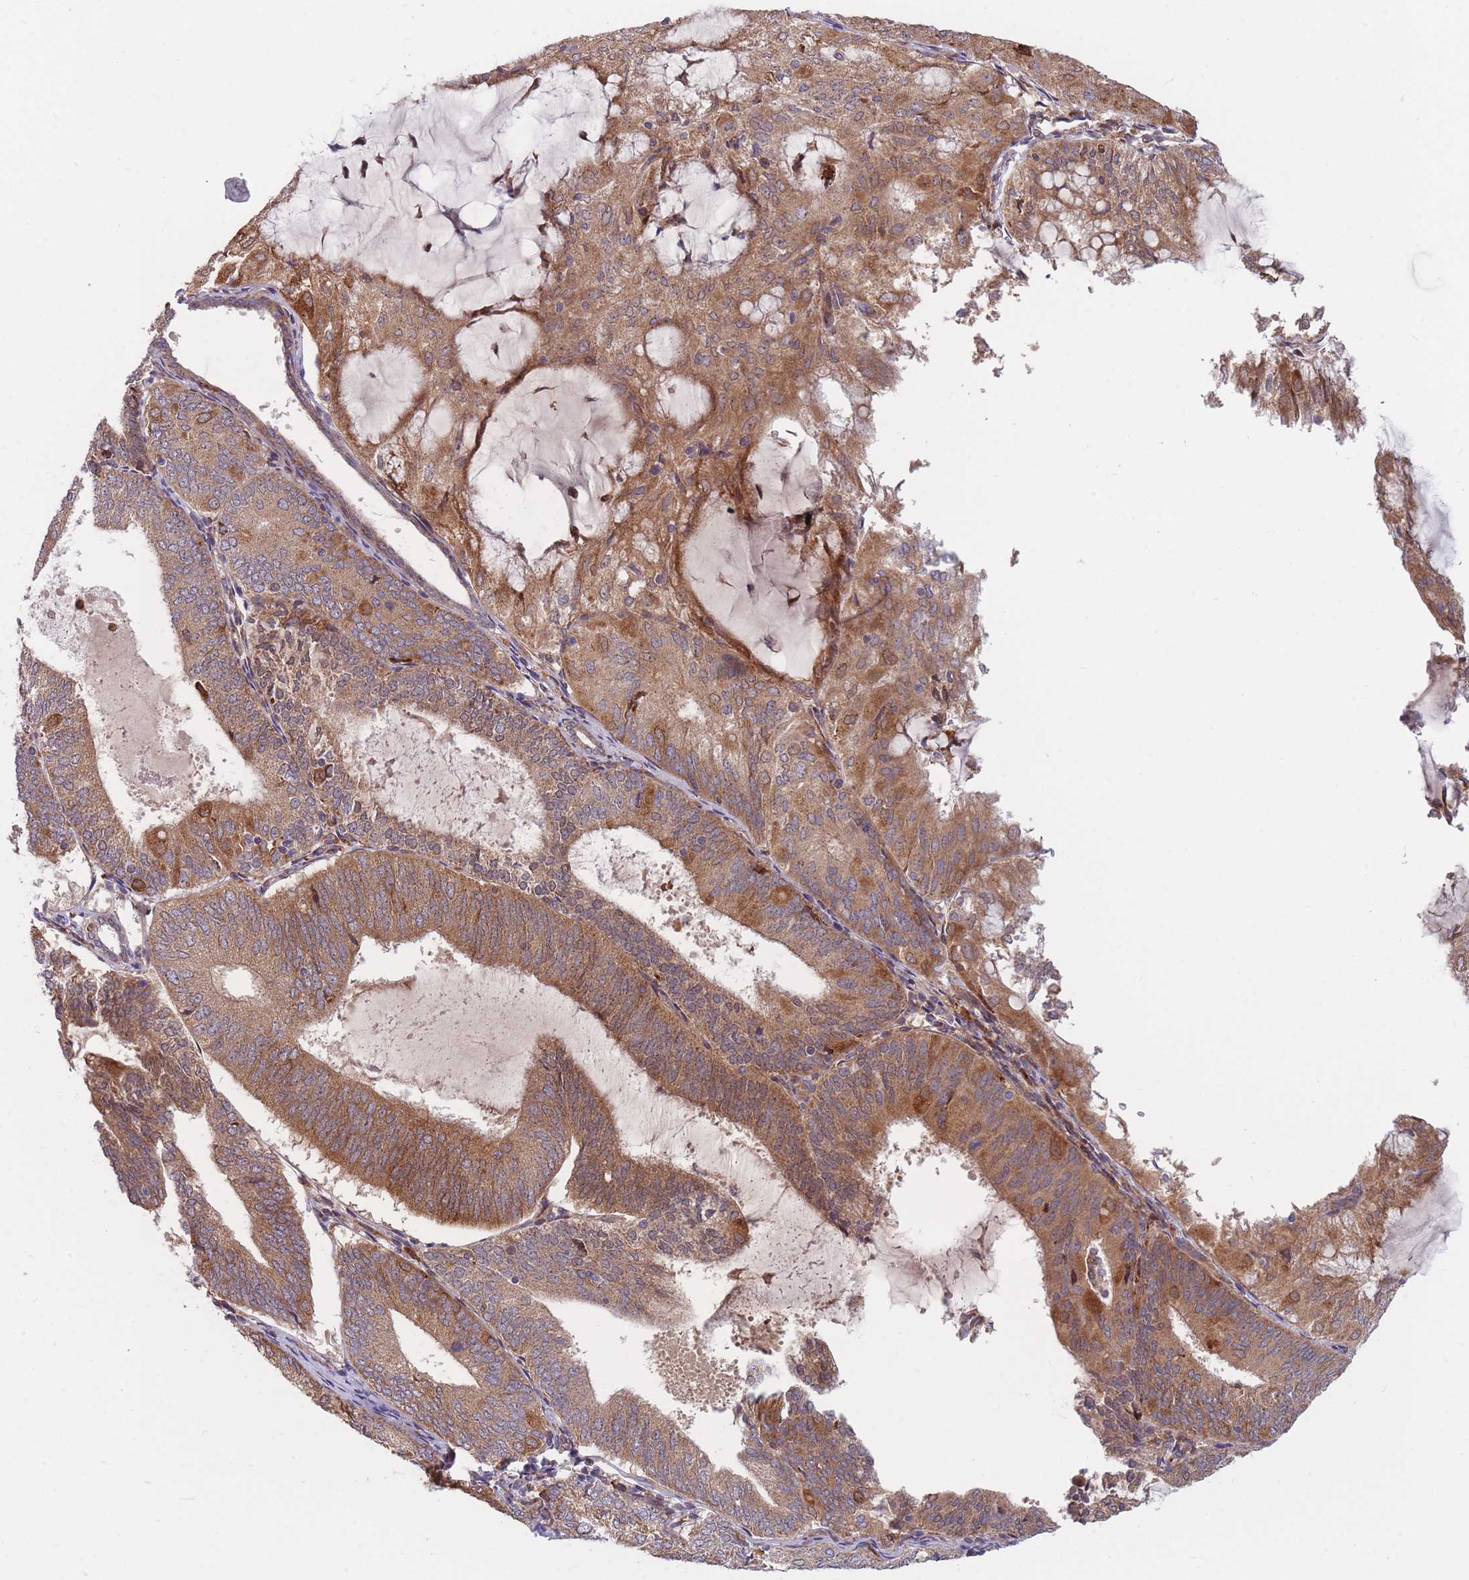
{"staining": {"intensity": "moderate", "quantity": ">75%", "location": "cytoplasmic/membranous"}, "tissue": "endometrial cancer", "cell_type": "Tumor cells", "image_type": "cancer", "snomed": [{"axis": "morphology", "description": "Adenocarcinoma, NOS"}, {"axis": "topography", "description": "Endometrium"}], "caption": "Tumor cells exhibit moderate cytoplasmic/membranous expression in about >75% of cells in endometrial cancer.", "gene": "TMEM131L", "patient": {"sex": "female", "age": 81}}